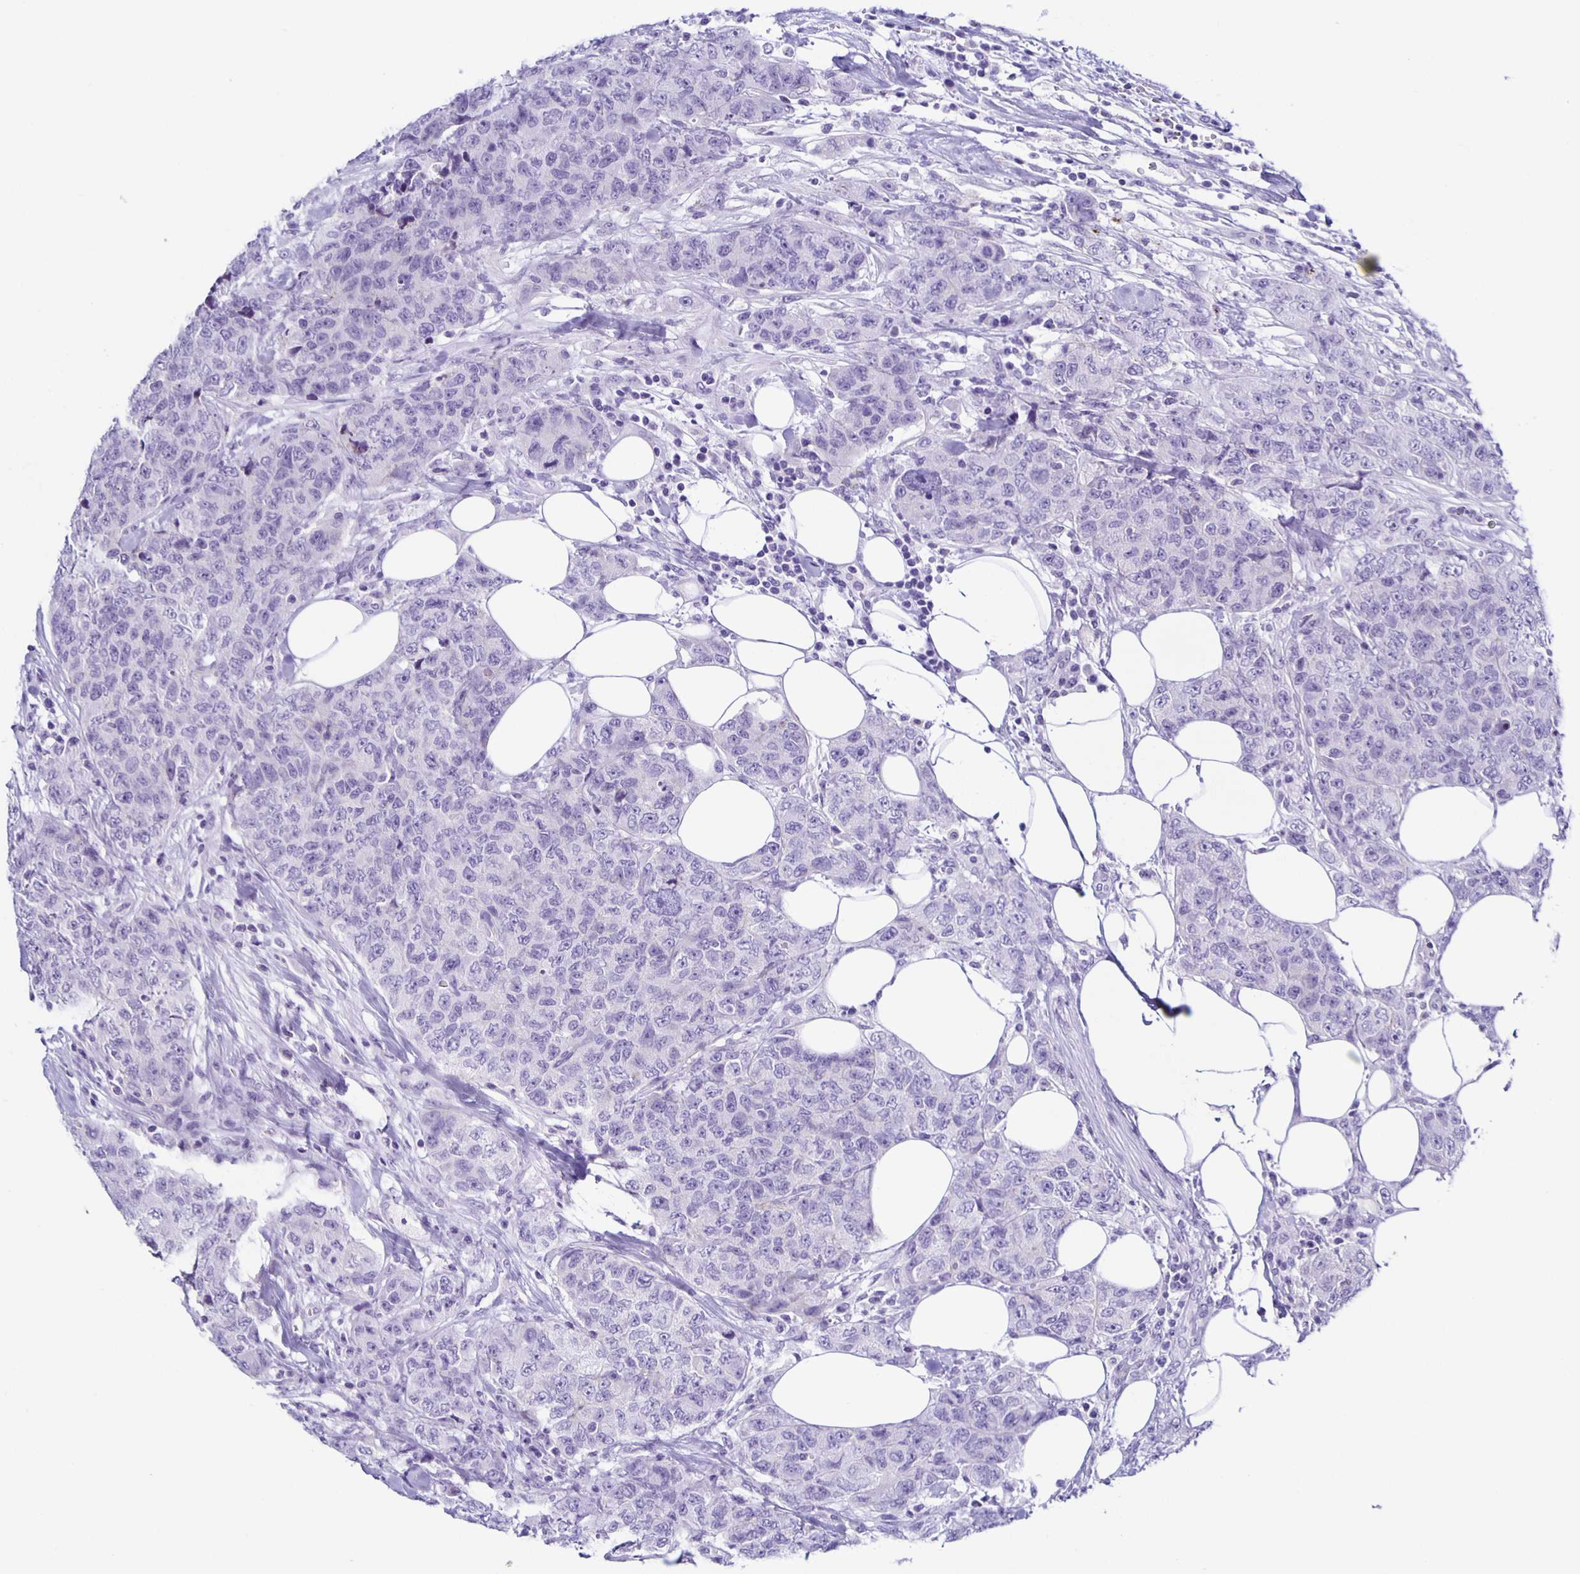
{"staining": {"intensity": "negative", "quantity": "none", "location": "none"}, "tissue": "urothelial cancer", "cell_type": "Tumor cells", "image_type": "cancer", "snomed": [{"axis": "morphology", "description": "Urothelial carcinoma, High grade"}, {"axis": "topography", "description": "Urinary bladder"}], "caption": "IHC of high-grade urothelial carcinoma displays no staining in tumor cells.", "gene": "AQP6", "patient": {"sex": "female", "age": 78}}